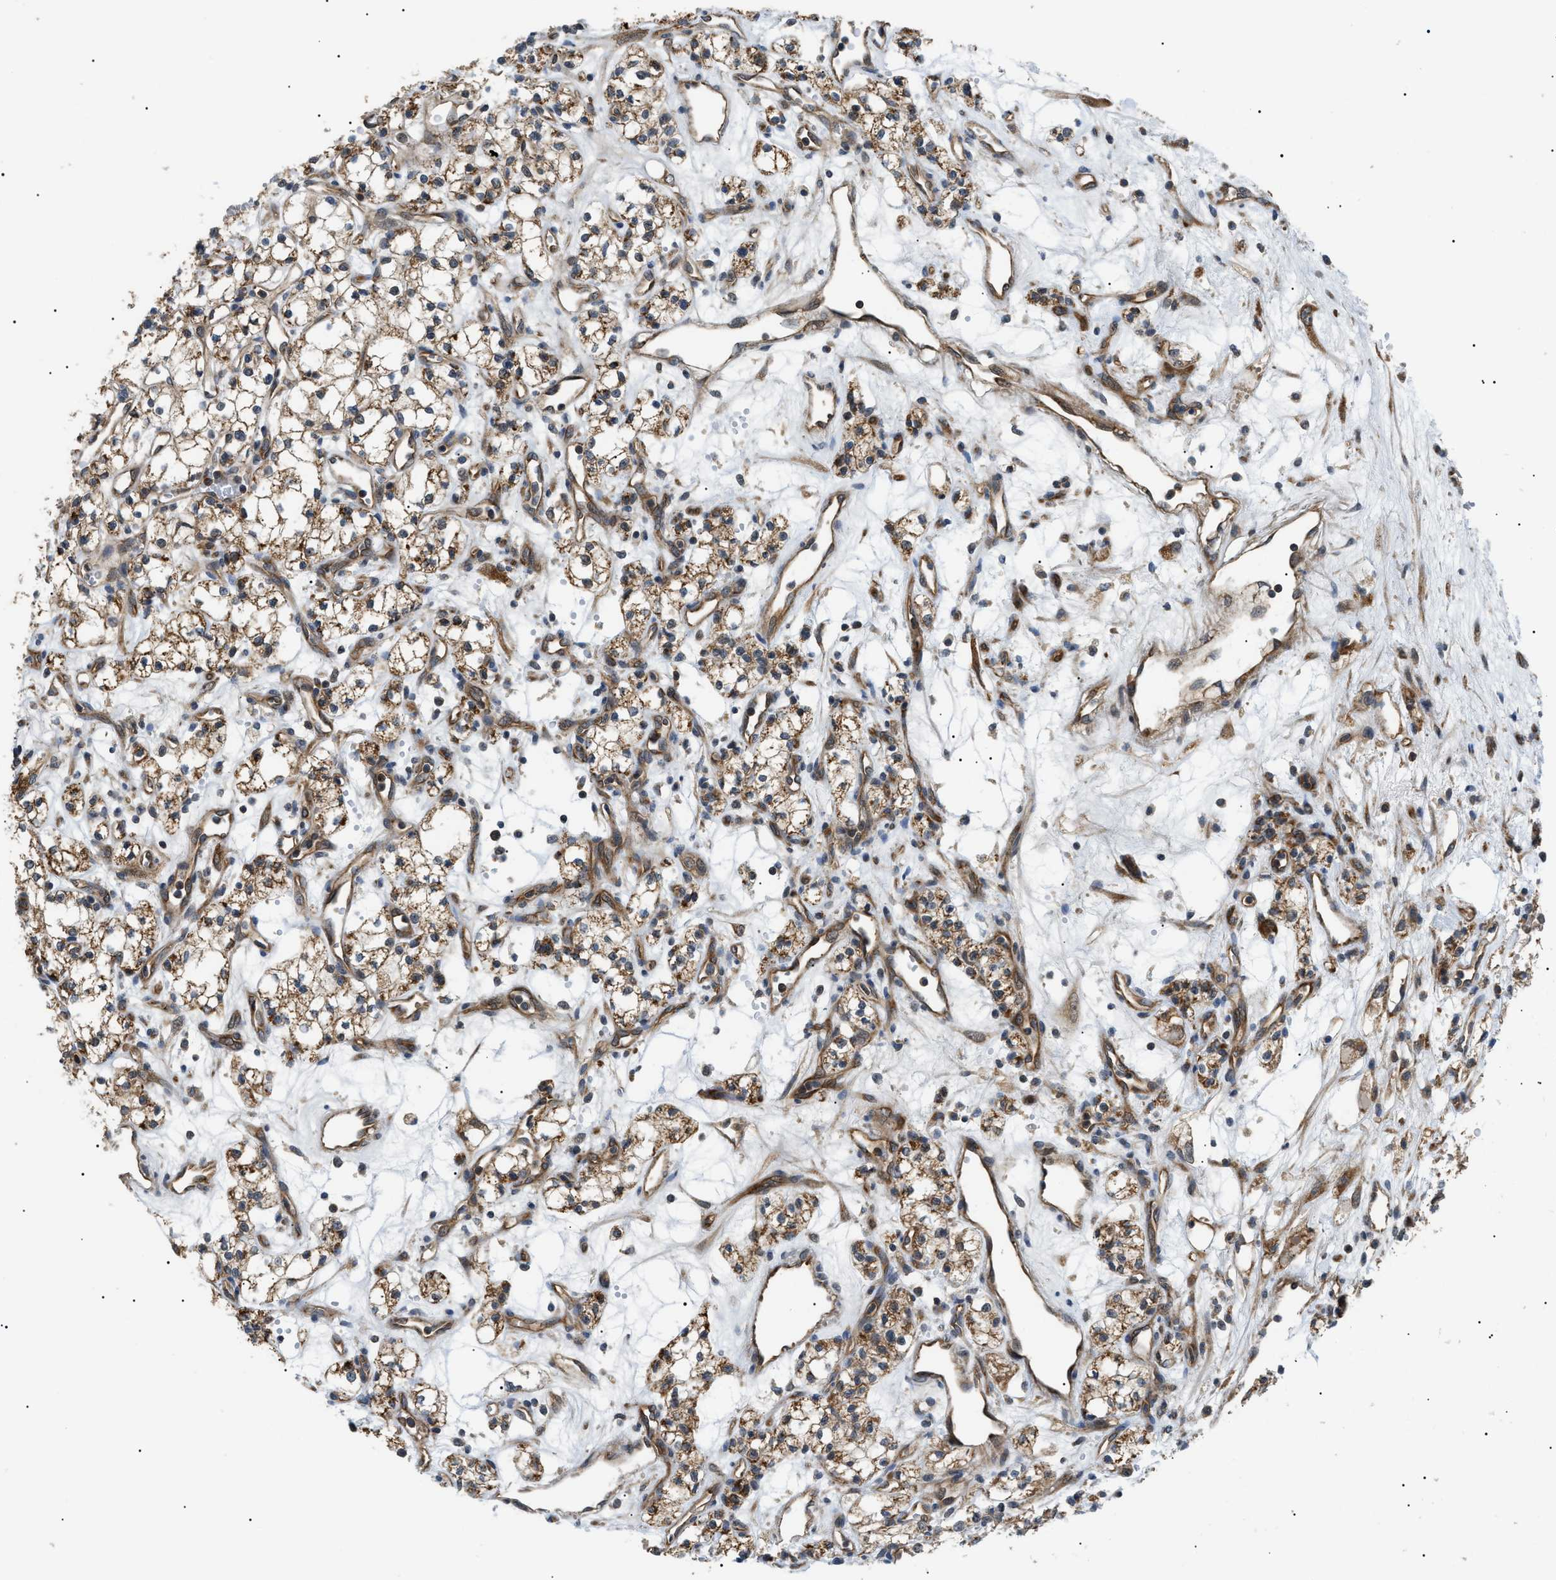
{"staining": {"intensity": "moderate", "quantity": ">75%", "location": "cytoplasmic/membranous"}, "tissue": "renal cancer", "cell_type": "Tumor cells", "image_type": "cancer", "snomed": [{"axis": "morphology", "description": "Adenocarcinoma, NOS"}, {"axis": "topography", "description": "Kidney"}], "caption": "Immunohistochemistry staining of adenocarcinoma (renal), which demonstrates medium levels of moderate cytoplasmic/membranous expression in about >75% of tumor cells indicating moderate cytoplasmic/membranous protein expression. The staining was performed using DAB (brown) for protein detection and nuclei were counterstained in hematoxylin (blue).", "gene": "SRPK1", "patient": {"sex": "male", "age": 59}}